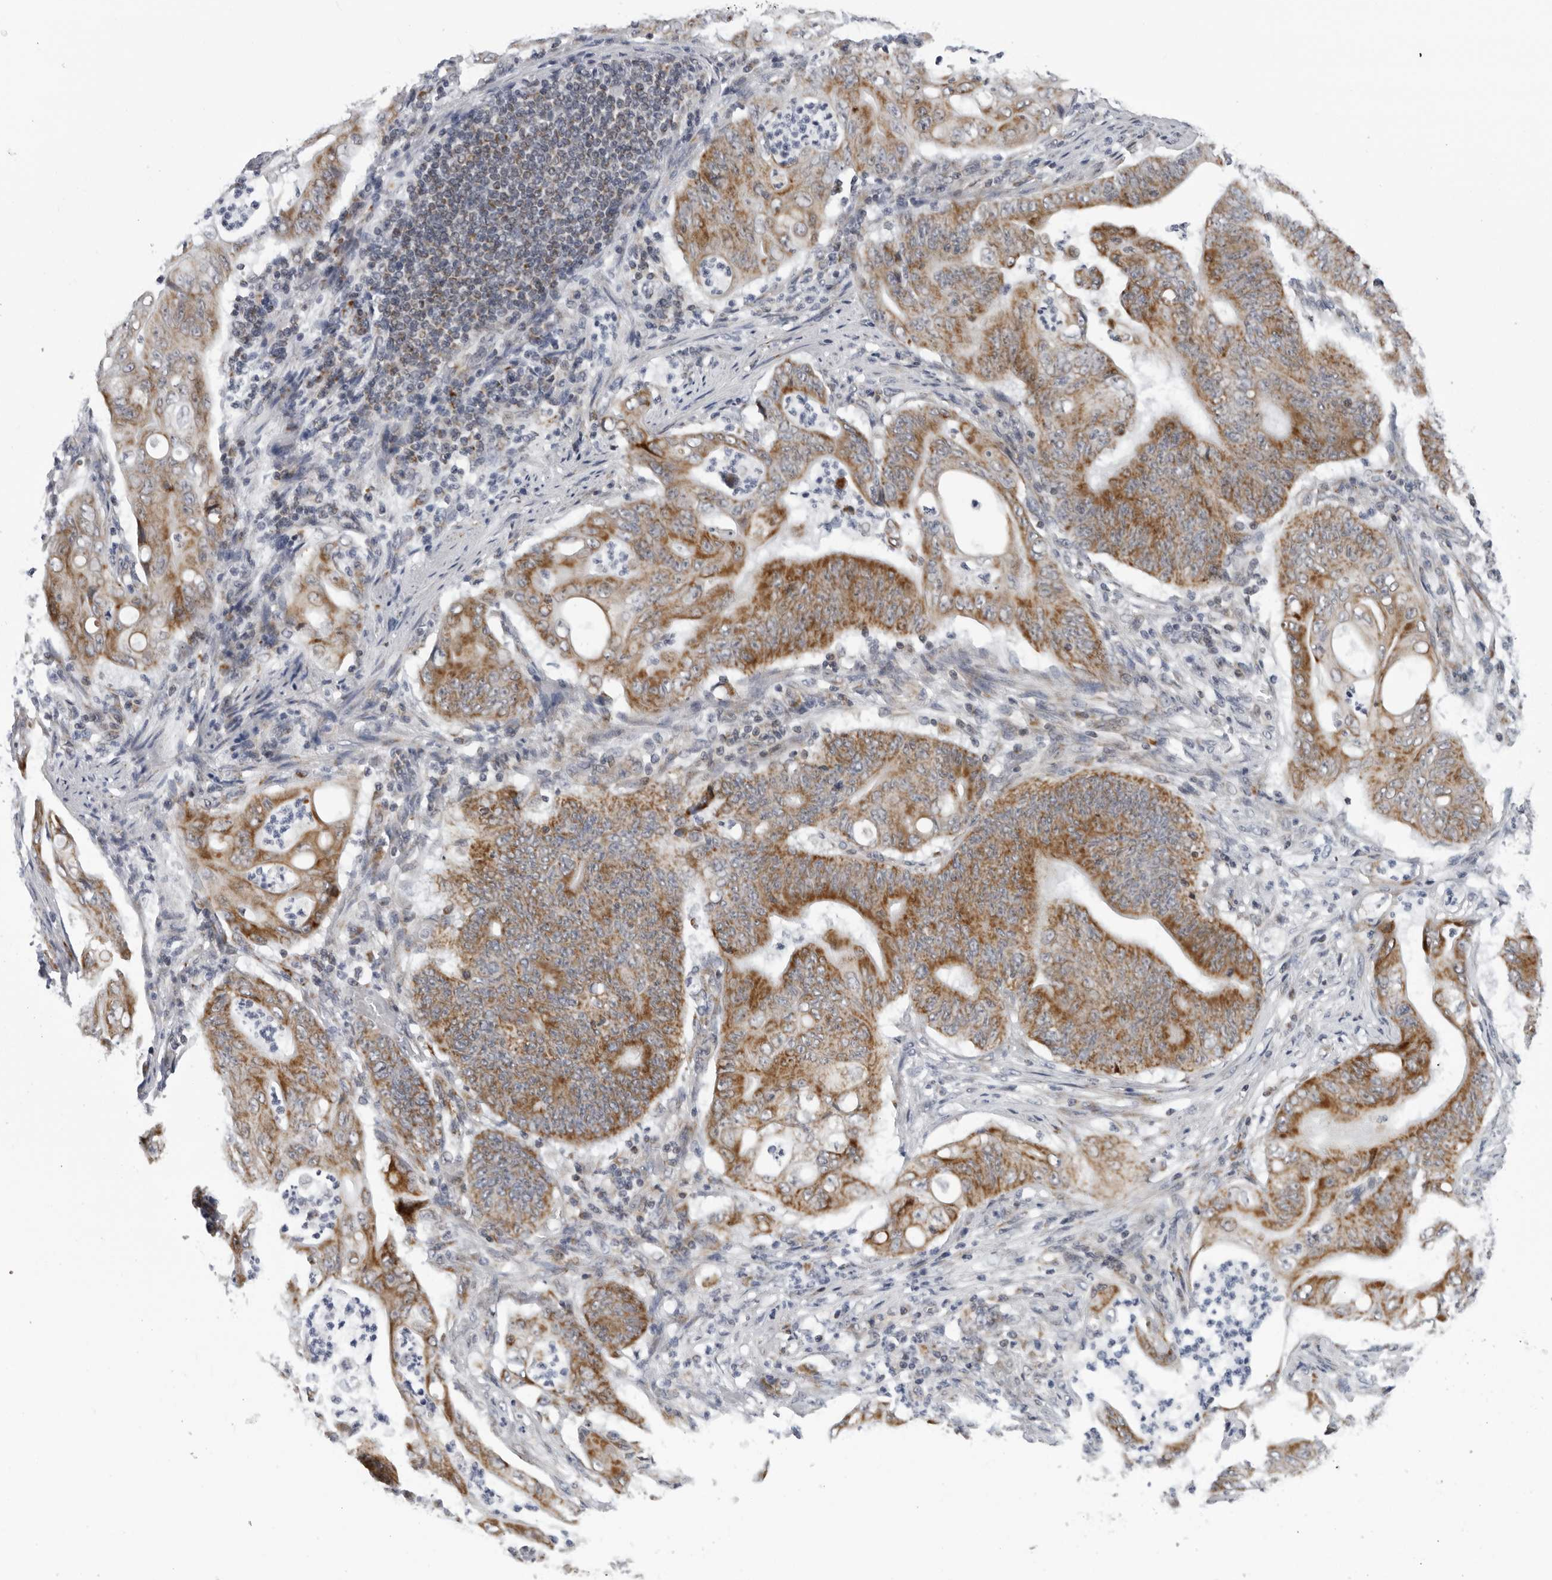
{"staining": {"intensity": "moderate", "quantity": ">75%", "location": "cytoplasmic/membranous"}, "tissue": "stomach cancer", "cell_type": "Tumor cells", "image_type": "cancer", "snomed": [{"axis": "morphology", "description": "Adenocarcinoma, NOS"}, {"axis": "topography", "description": "Stomach"}], "caption": "Immunohistochemical staining of human stomach cancer reveals medium levels of moderate cytoplasmic/membranous positivity in about >75% of tumor cells. The protein is shown in brown color, while the nuclei are stained blue.", "gene": "CPT2", "patient": {"sex": "female", "age": 73}}